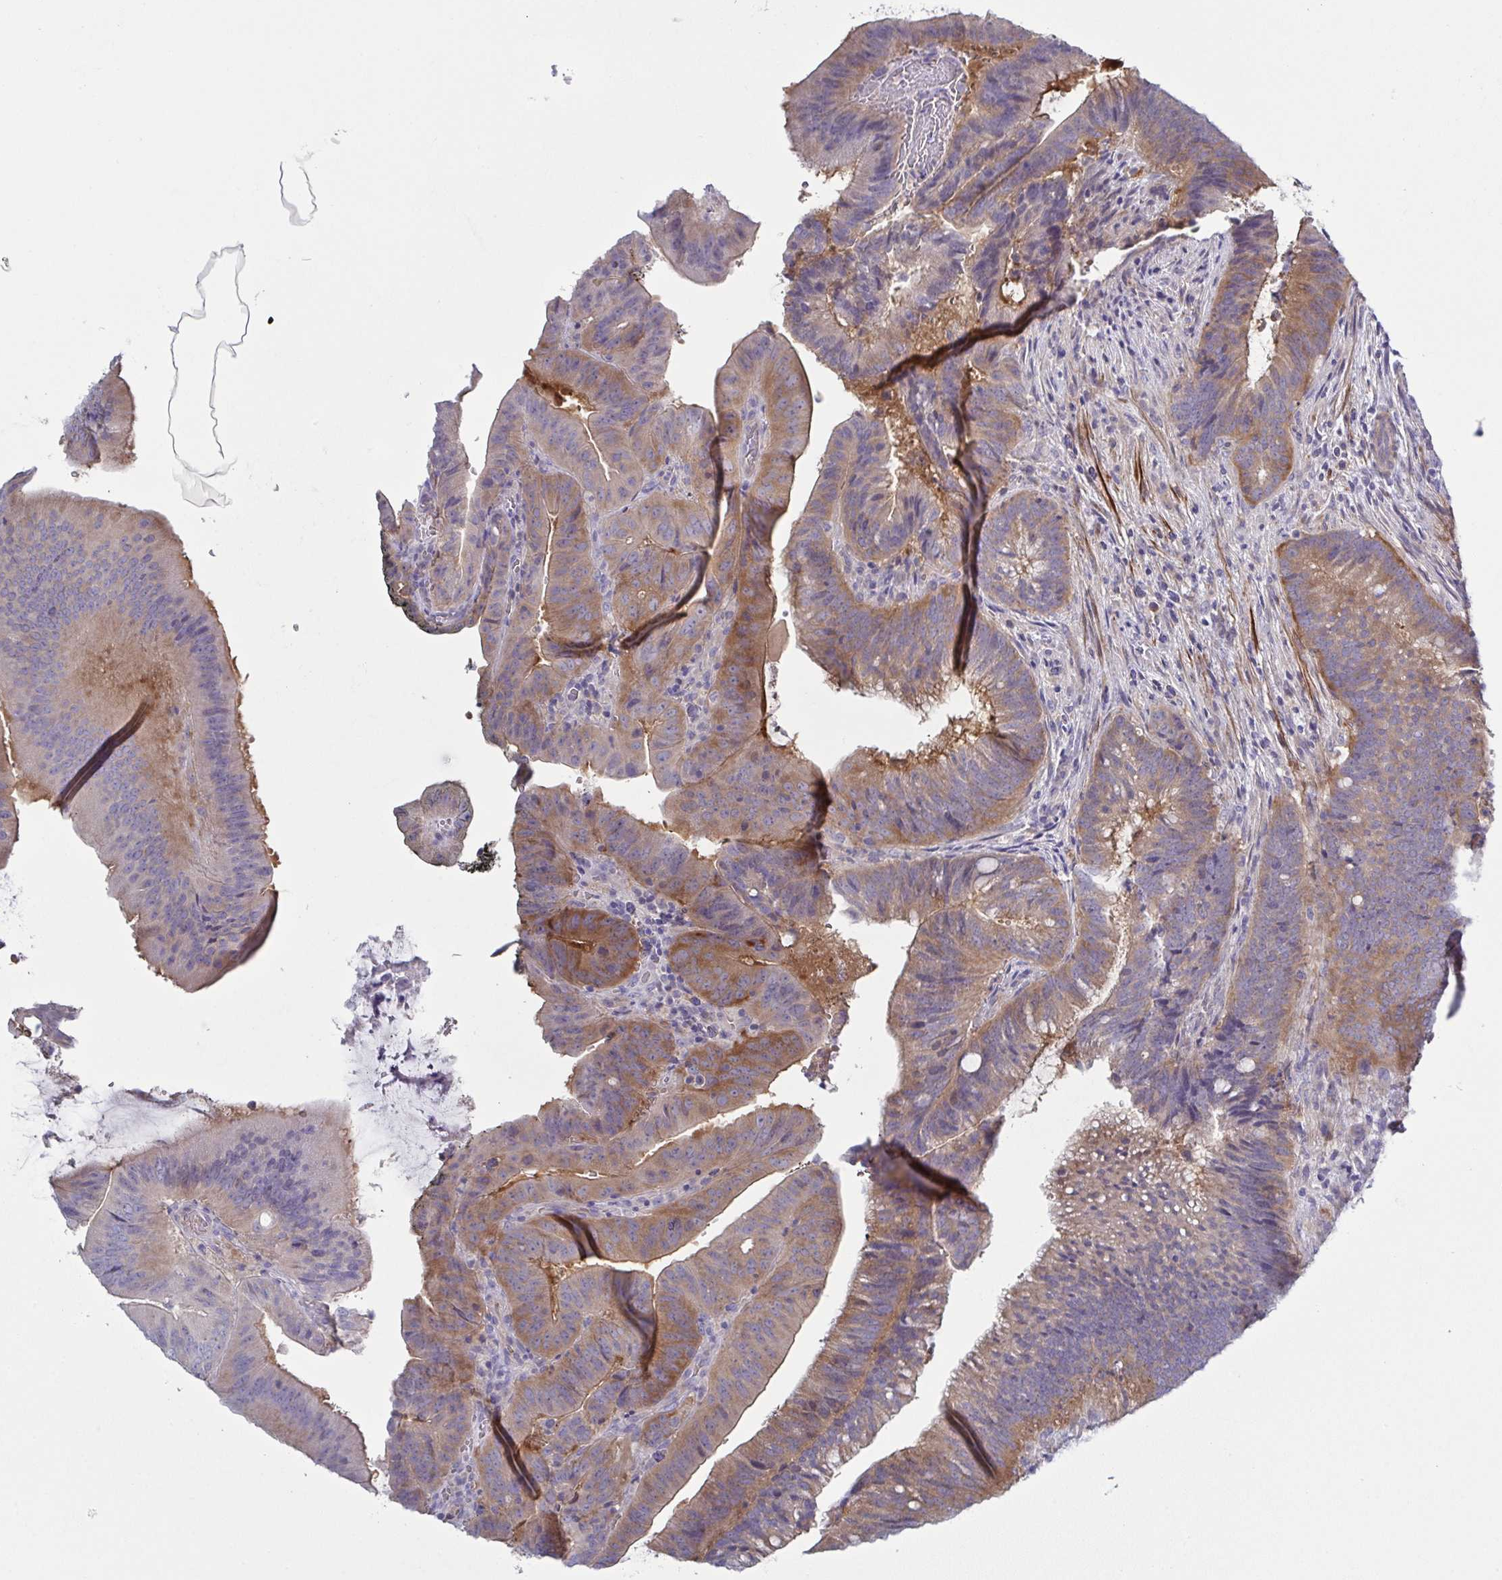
{"staining": {"intensity": "moderate", "quantity": "25%-75%", "location": "cytoplasmic/membranous"}, "tissue": "colorectal cancer", "cell_type": "Tumor cells", "image_type": "cancer", "snomed": [{"axis": "morphology", "description": "Adenocarcinoma, NOS"}, {"axis": "topography", "description": "Colon"}], "caption": "Approximately 25%-75% of tumor cells in colorectal cancer show moderate cytoplasmic/membranous protein expression as visualized by brown immunohistochemical staining.", "gene": "CFAP97D1", "patient": {"sex": "female", "age": 43}}